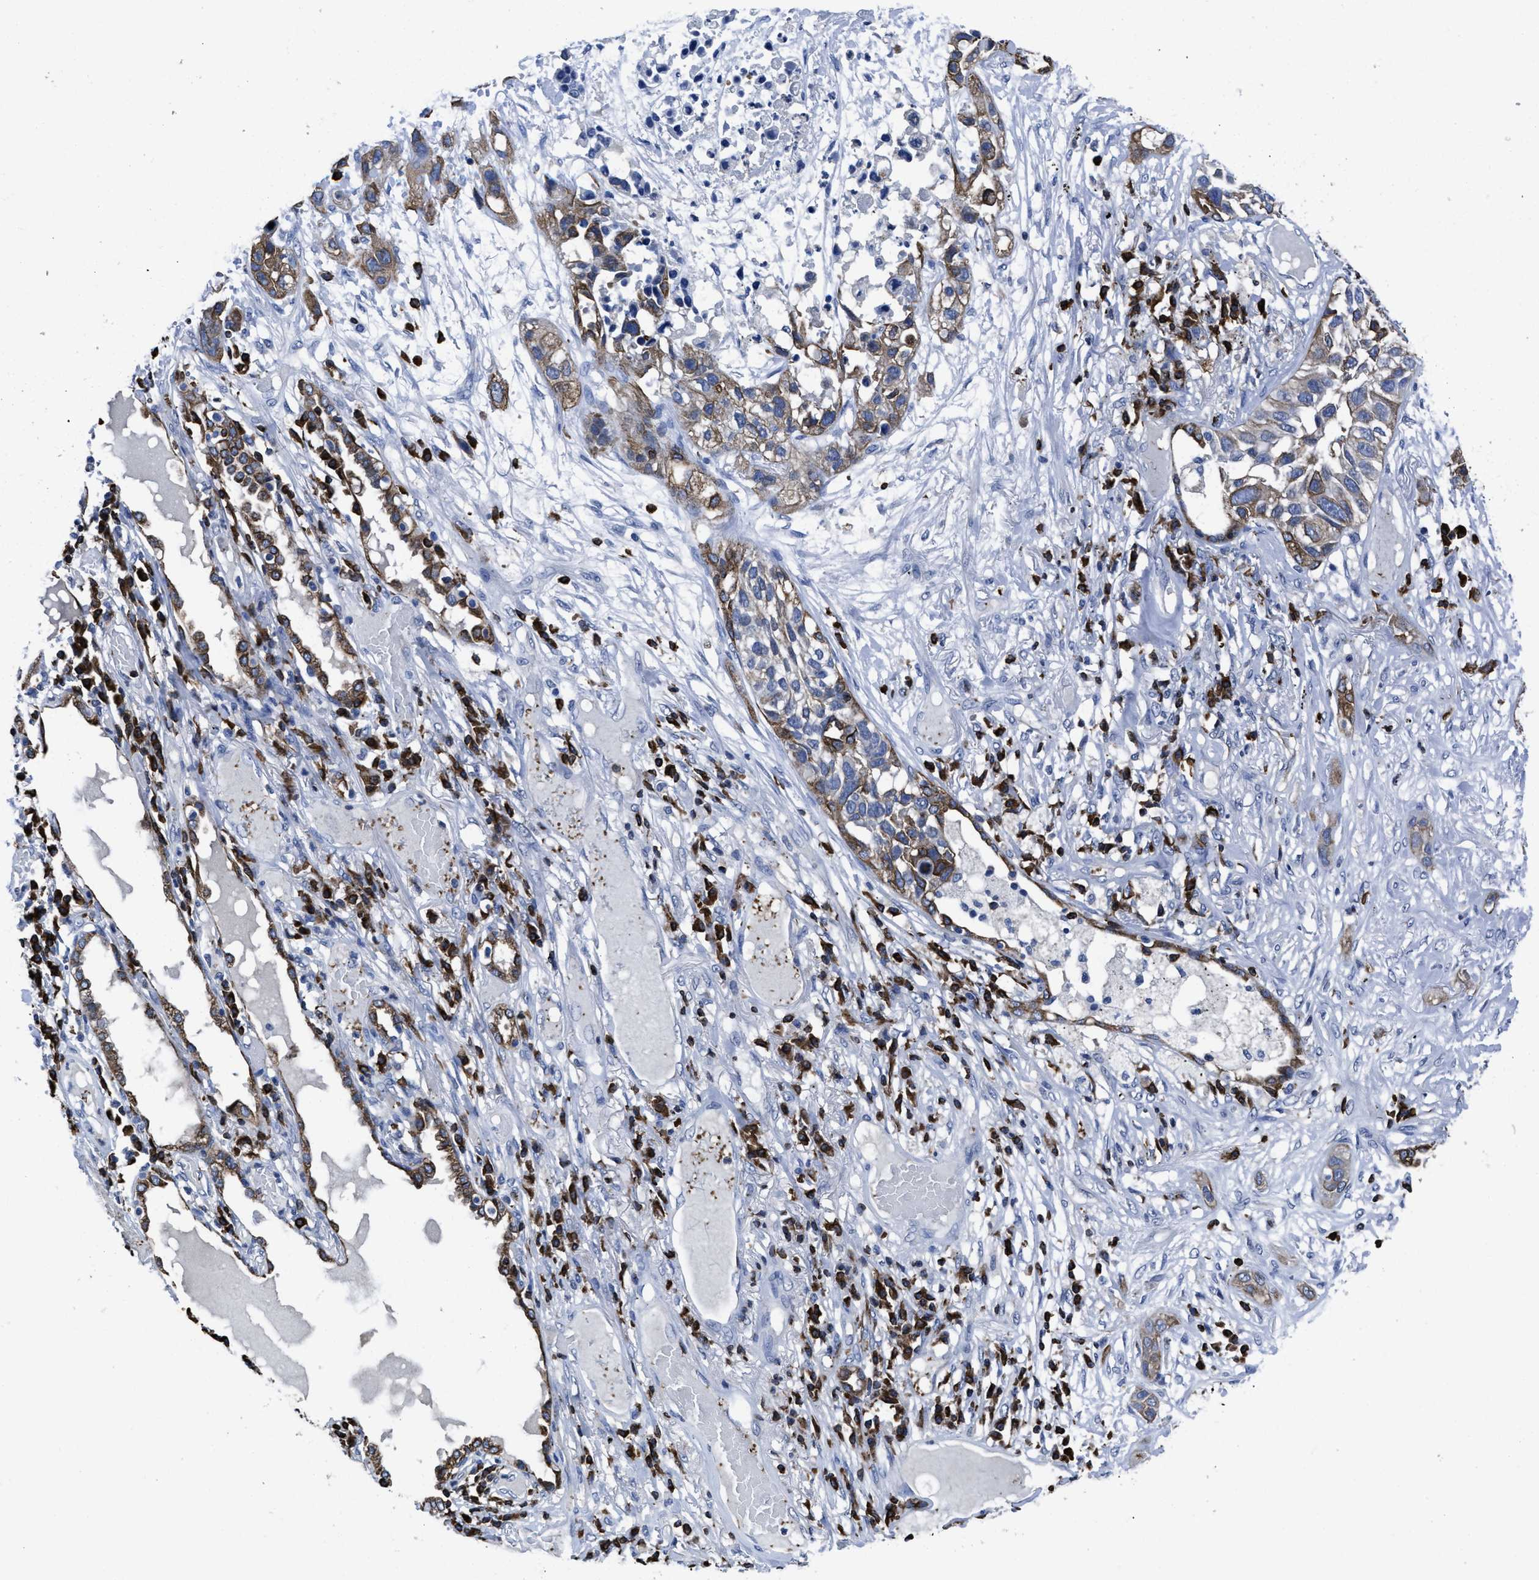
{"staining": {"intensity": "moderate", "quantity": ">75%", "location": "cytoplasmic/membranous"}, "tissue": "lung cancer", "cell_type": "Tumor cells", "image_type": "cancer", "snomed": [{"axis": "morphology", "description": "Squamous cell carcinoma, NOS"}, {"axis": "topography", "description": "Lung"}], "caption": "Immunohistochemistry (IHC) (DAB (3,3'-diaminobenzidine)) staining of human lung cancer exhibits moderate cytoplasmic/membranous protein staining in about >75% of tumor cells. The staining is performed using DAB (3,3'-diaminobenzidine) brown chromogen to label protein expression. The nuclei are counter-stained blue using hematoxylin.", "gene": "ITGA3", "patient": {"sex": "male", "age": 71}}